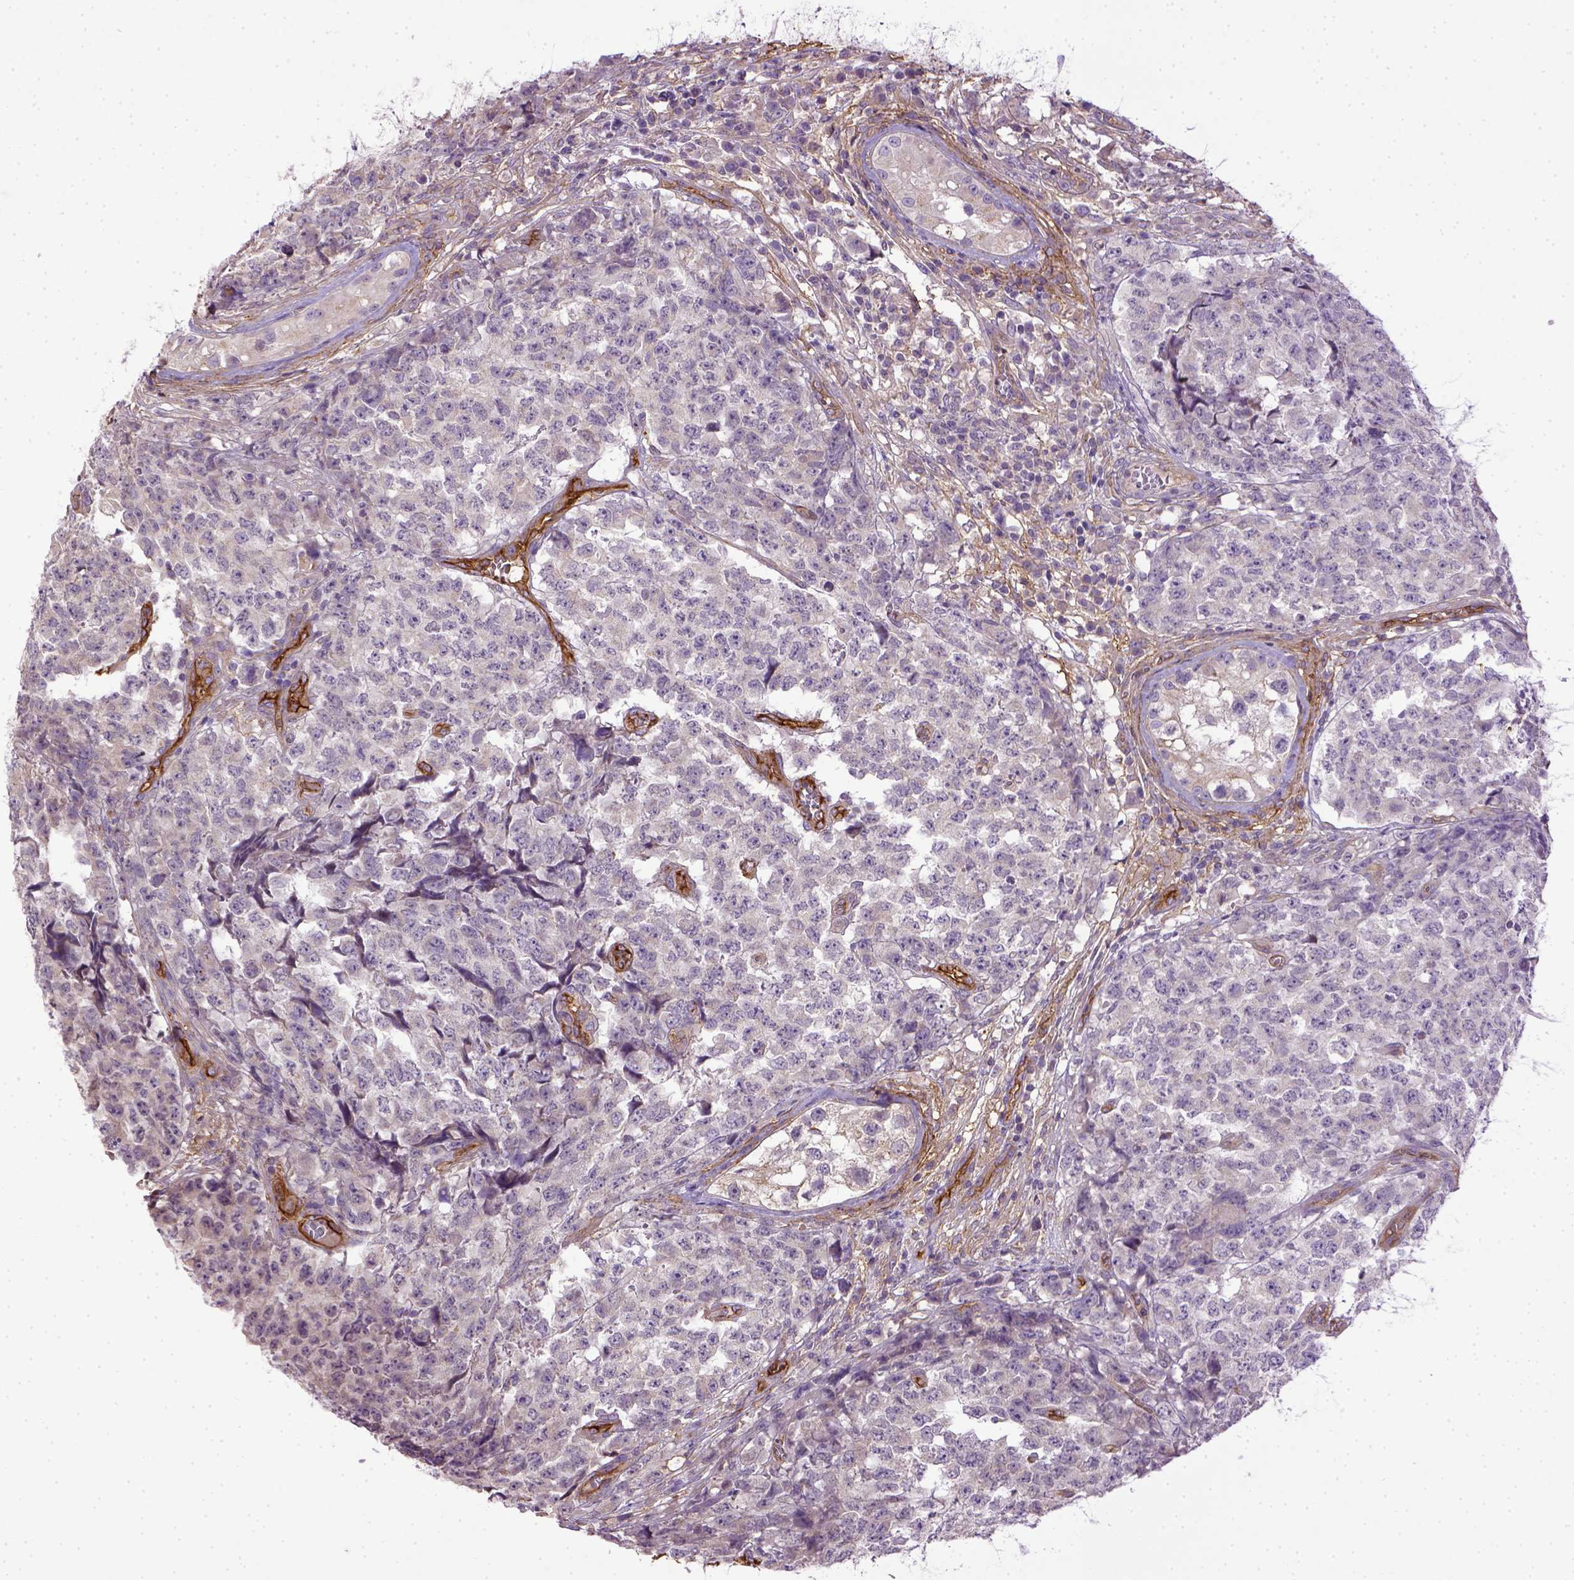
{"staining": {"intensity": "negative", "quantity": "none", "location": "none"}, "tissue": "testis cancer", "cell_type": "Tumor cells", "image_type": "cancer", "snomed": [{"axis": "morphology", "description": "Carcinoma, Embryonal, NOS"}, {"axis": "topography", "description": "Testis"}], "caption": "Tumor cells show no significant positivity in testis cancer. (IHC, brightfield microscopy, high magnification).", "gene": "ENG", "patient": {"sex": "male", "age": 23}}